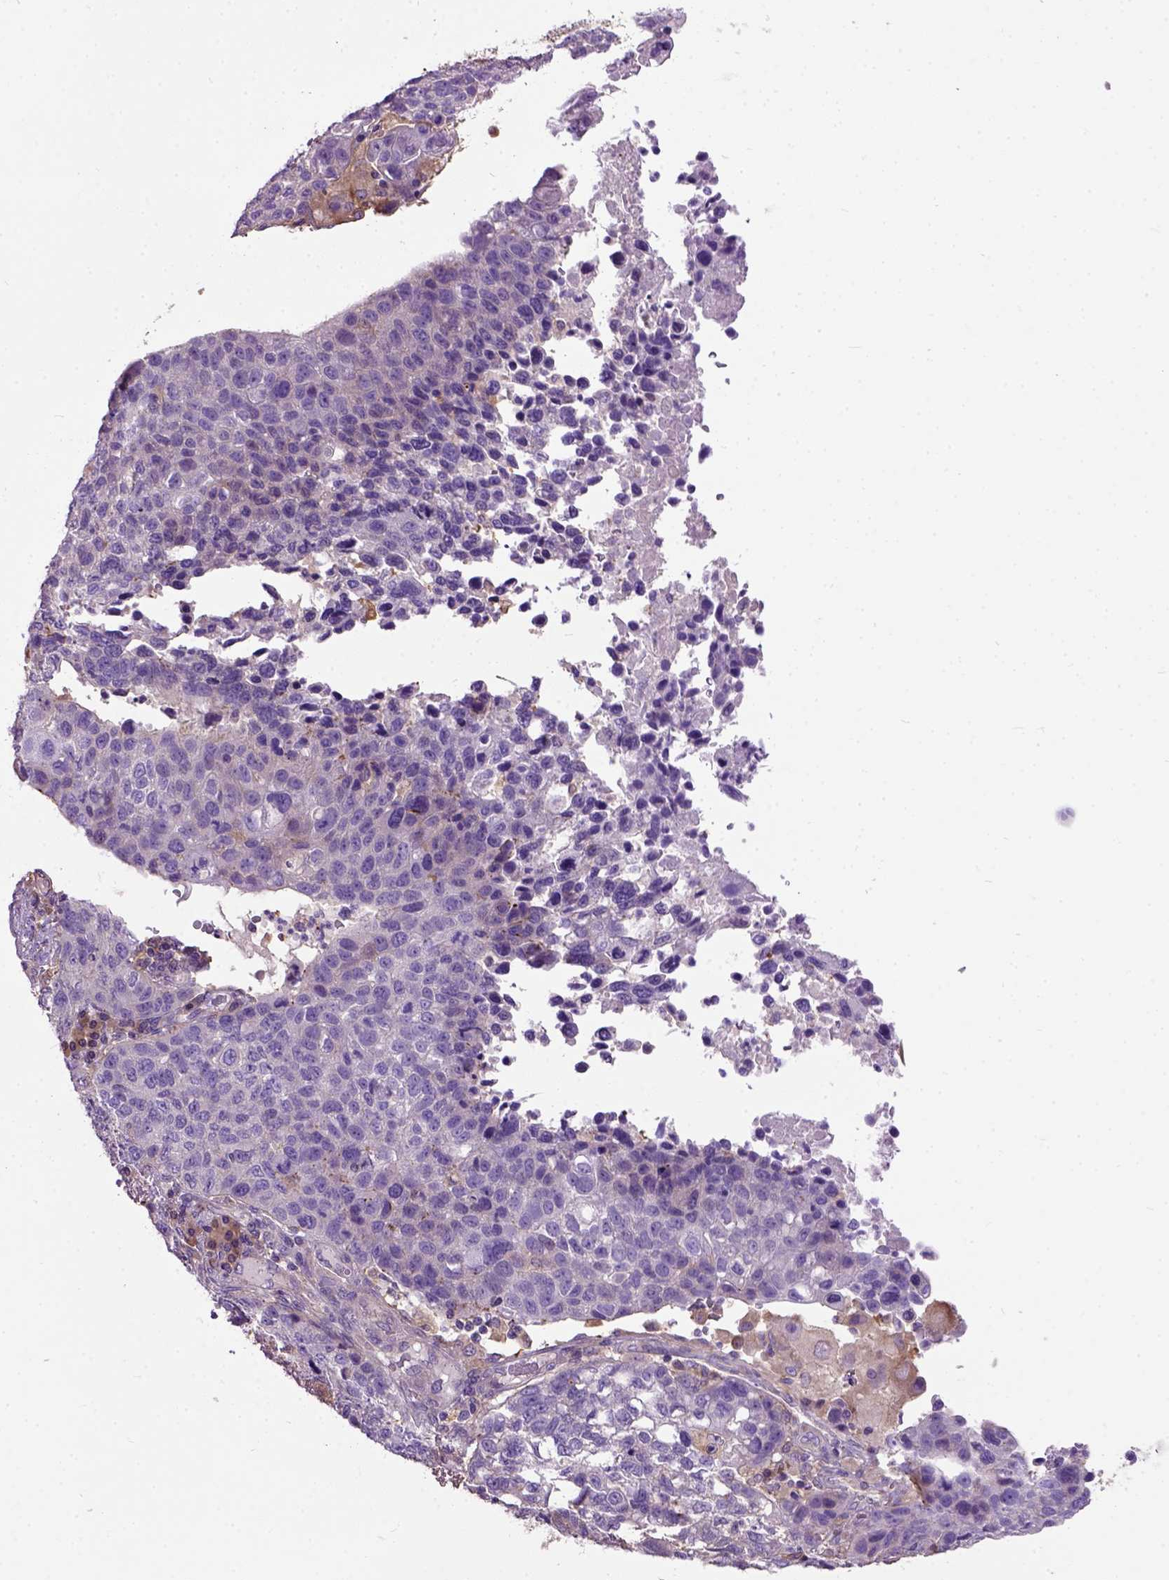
{"staining": {"intensity": "negative", "quantity": "none", "location": "none"}, "tissue": "lung cancer", "cell_type": "Tumor cells", "image_type": "cancer", "snomed": [{"axis": "morphology", "description": "Squamous cell carcinoma, NOS"}, {"axis": "topography", "description": "Lymph node"}, {"axis": "topography", "description": "Lung"}], "caption": "An IHC photomicrograph of lung squamous cell carcinoma is shown. There is no staining in tumor cells of lung squamous cell carcinoma.", "gene": "SEMA4F", "patient": {"sex": "male", "age": 61}}